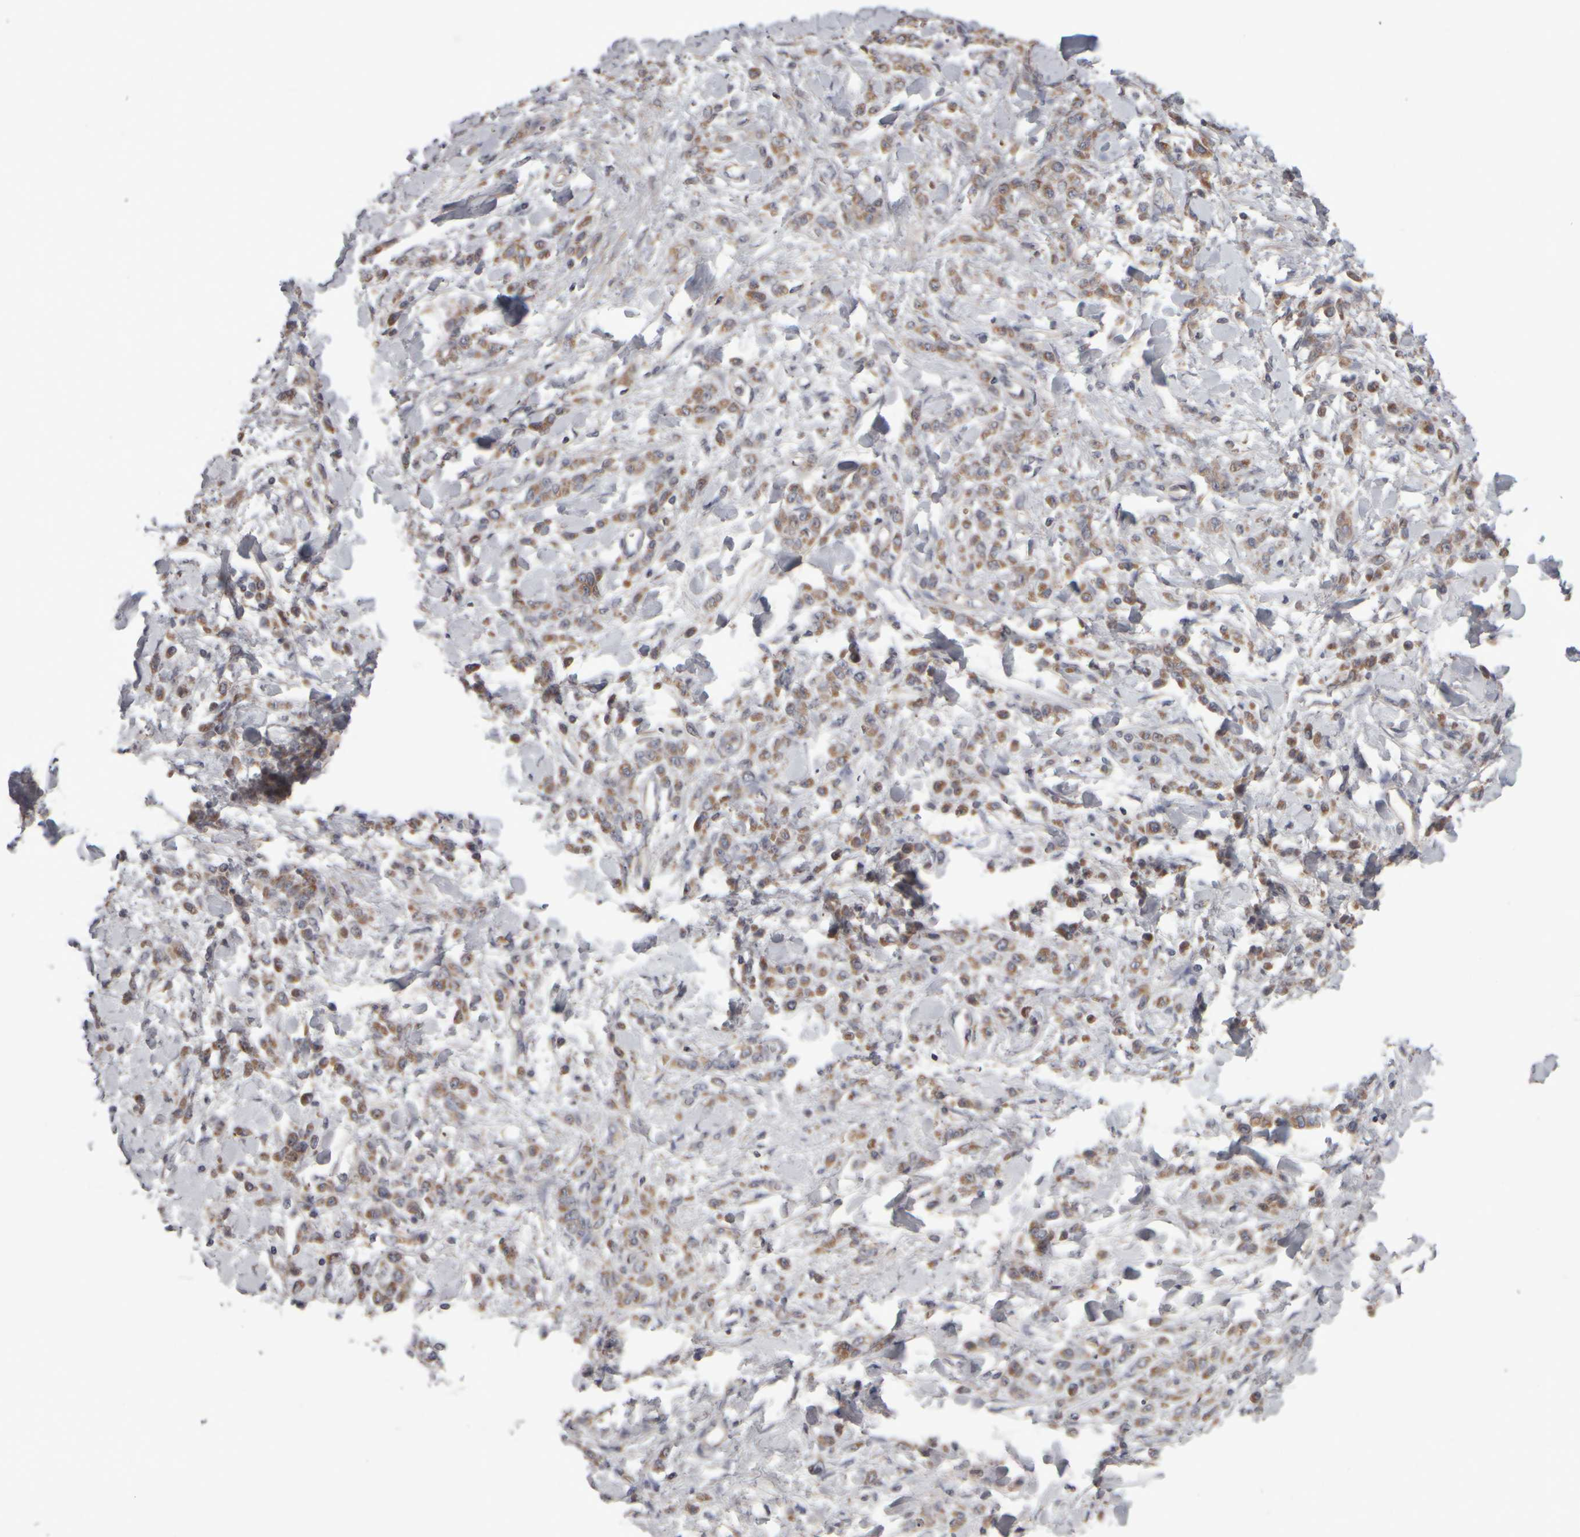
{"staining": {"intensity": "moderate", "quantity": ">75%", "location": "cytoplasmic/membranous"}, "tissue": "stomach cancer", "cell_type": "Tumor cells", "image_type": "cancer", "snomed": [{"axis": "morphology", "description": "Normal tissue, NOS"}, {"axis": "morphology", "description": "Adenocarcinoma, NOS"}, {"axis": "topography", "description": "Stomach"}], "caption": "The immunohistochemical stain labels moderate cytoplasmic/membranous positivity in tumor cells of stomach adenocarcinoma tissue.", "gene": "SCO1", "patient": {"sex": "male", "age": 82}}